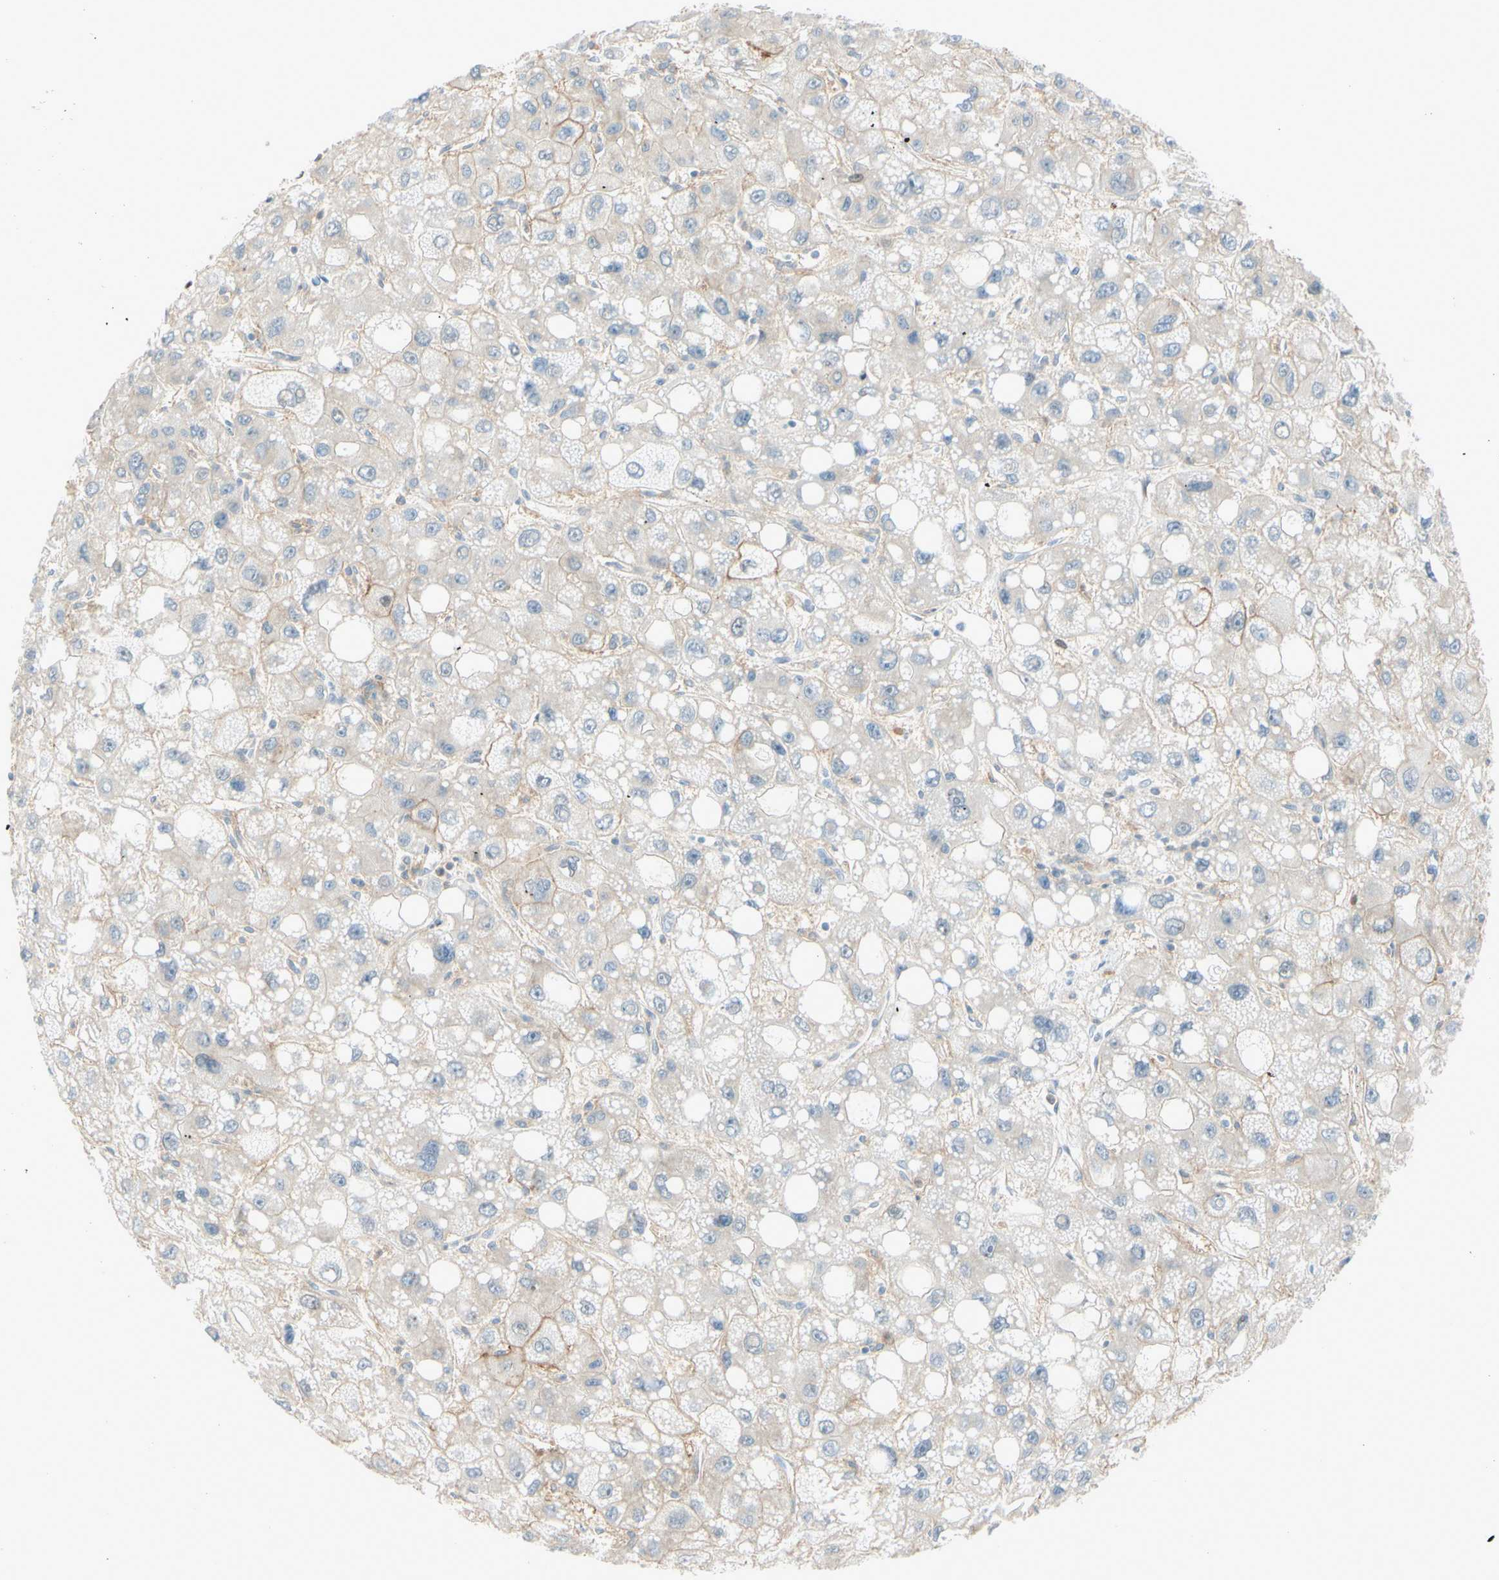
{"staining": {"intensity": "weak", "quantity": "<25%", "location": "cytoplasmic/membranous"}, "tissue": "liver cancer", "cell_type": "Tumor cells", "image_type": "cancer", "snomed": [{"axis": "morphology", "description": "Carcinoma, Hepatocellular, NOS"}, {"axis": "topography", "description": "Liver"}], "caption": "A histopathology image of liver hepatocellular carcinoma stained for a protein reveals no brown staining in tumor cells. Brightfield microscopy of immunohistochemistry stained with DAB (3,3'-diaminobenzidine) (brown) and hematoxylin (blue), captured at high magnification.", "gene": "PTTG1", "patient": {"sex": "male", "age": 55}}